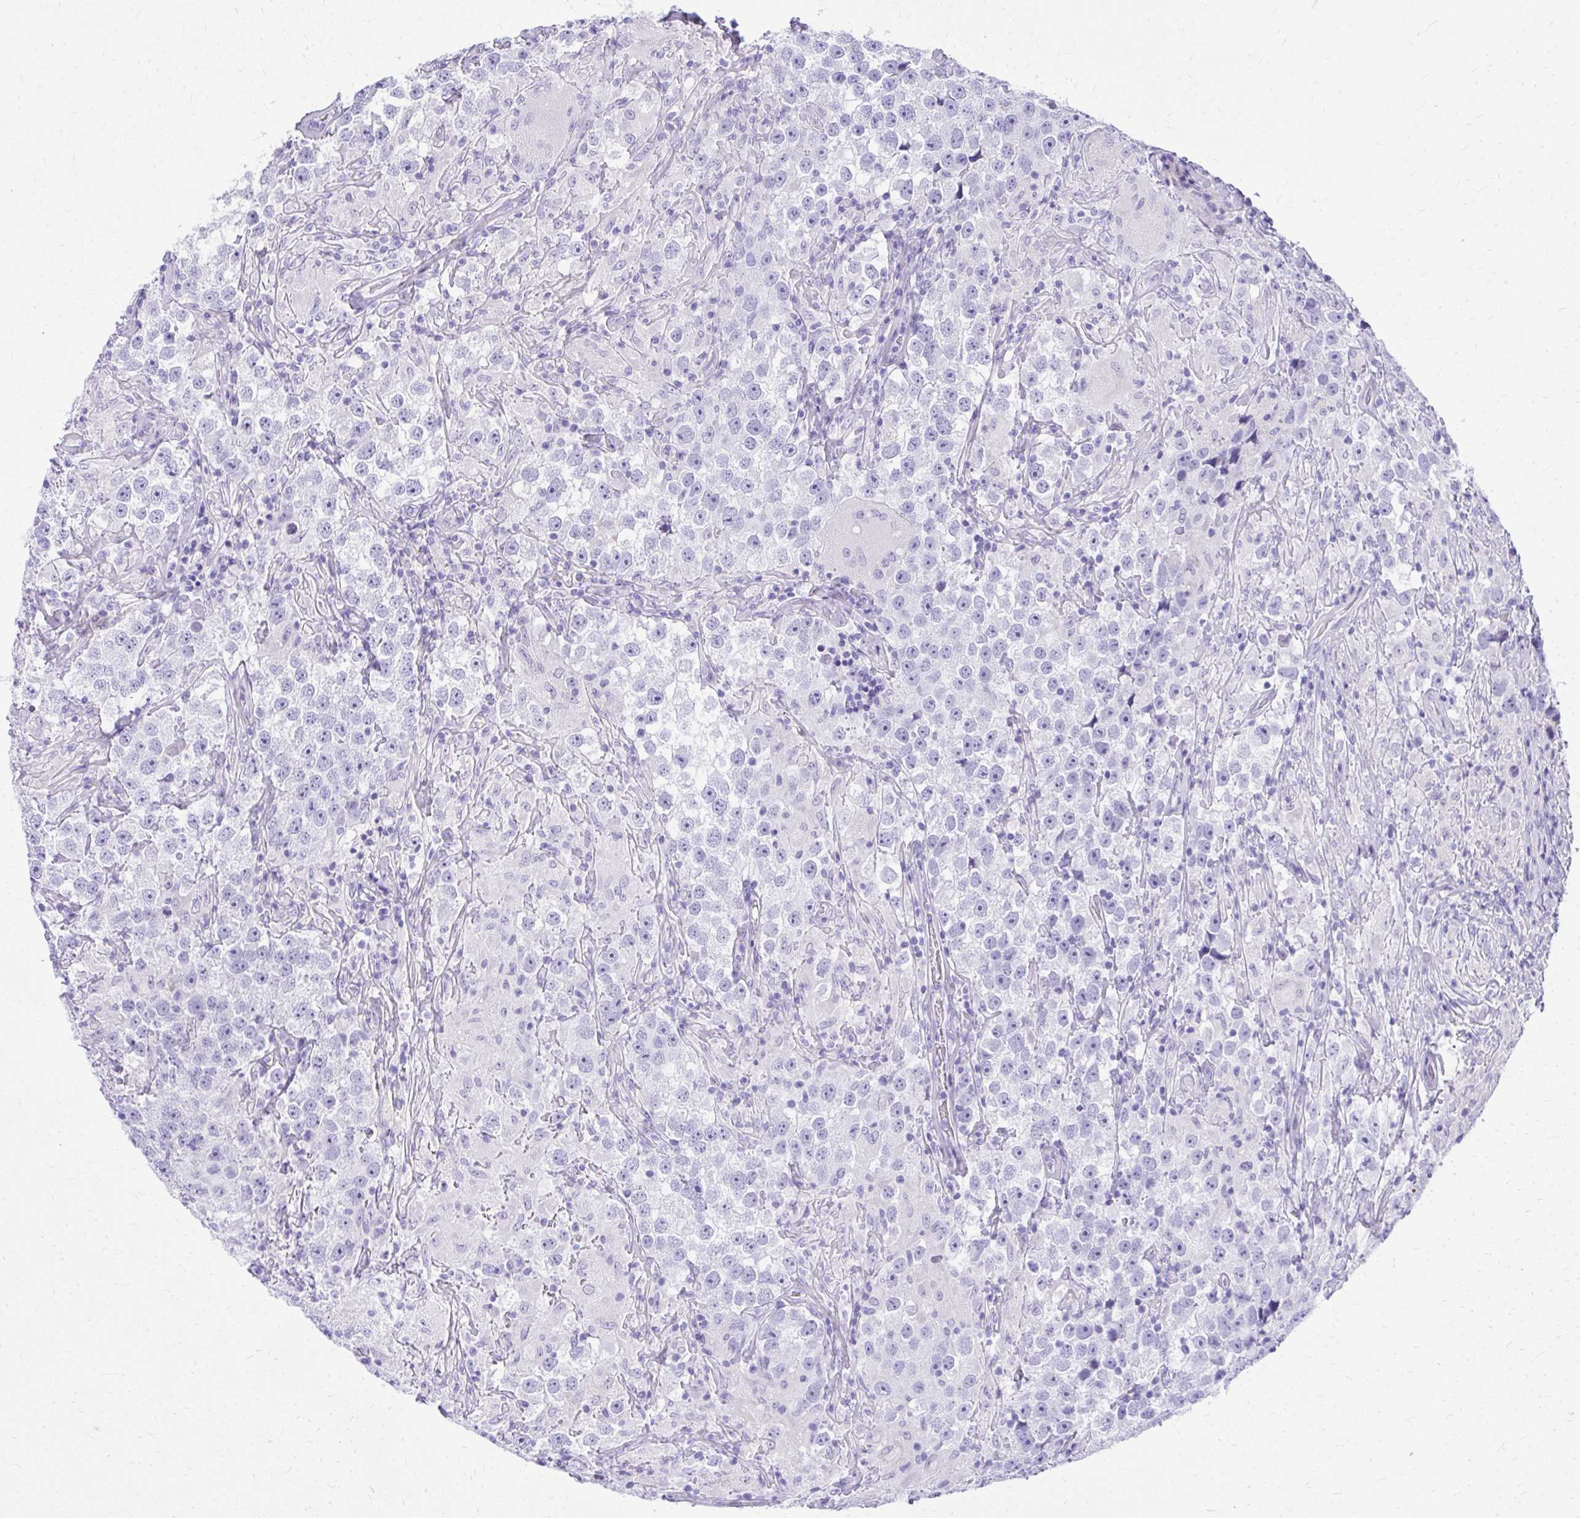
{"staining": {"intensity": "negative", "quantity": "none", "location": "none"}, "tissue": "testis cancer", "cell_type": "Tumor cells", "image_type": "cancer", "snomed": [{"axis": "morphology", "description": "Seminoma, NOS"}, {"axis": "topography", "description": "Testis"}], "caption": "Immunohistochemistry photomicrograph of neoplastic tissue: human seminoma (testis) stained with DAB demonstrates no significant protein expression in tumor cells. Brightfield microscopy of IHC stained with DAB (3,3'-diaminobenzidine) (brown) and hematoxylin (blue), captured at high magnification.", "gene": "BCL6B", "patient": {"sex": "male", "age": 46}}